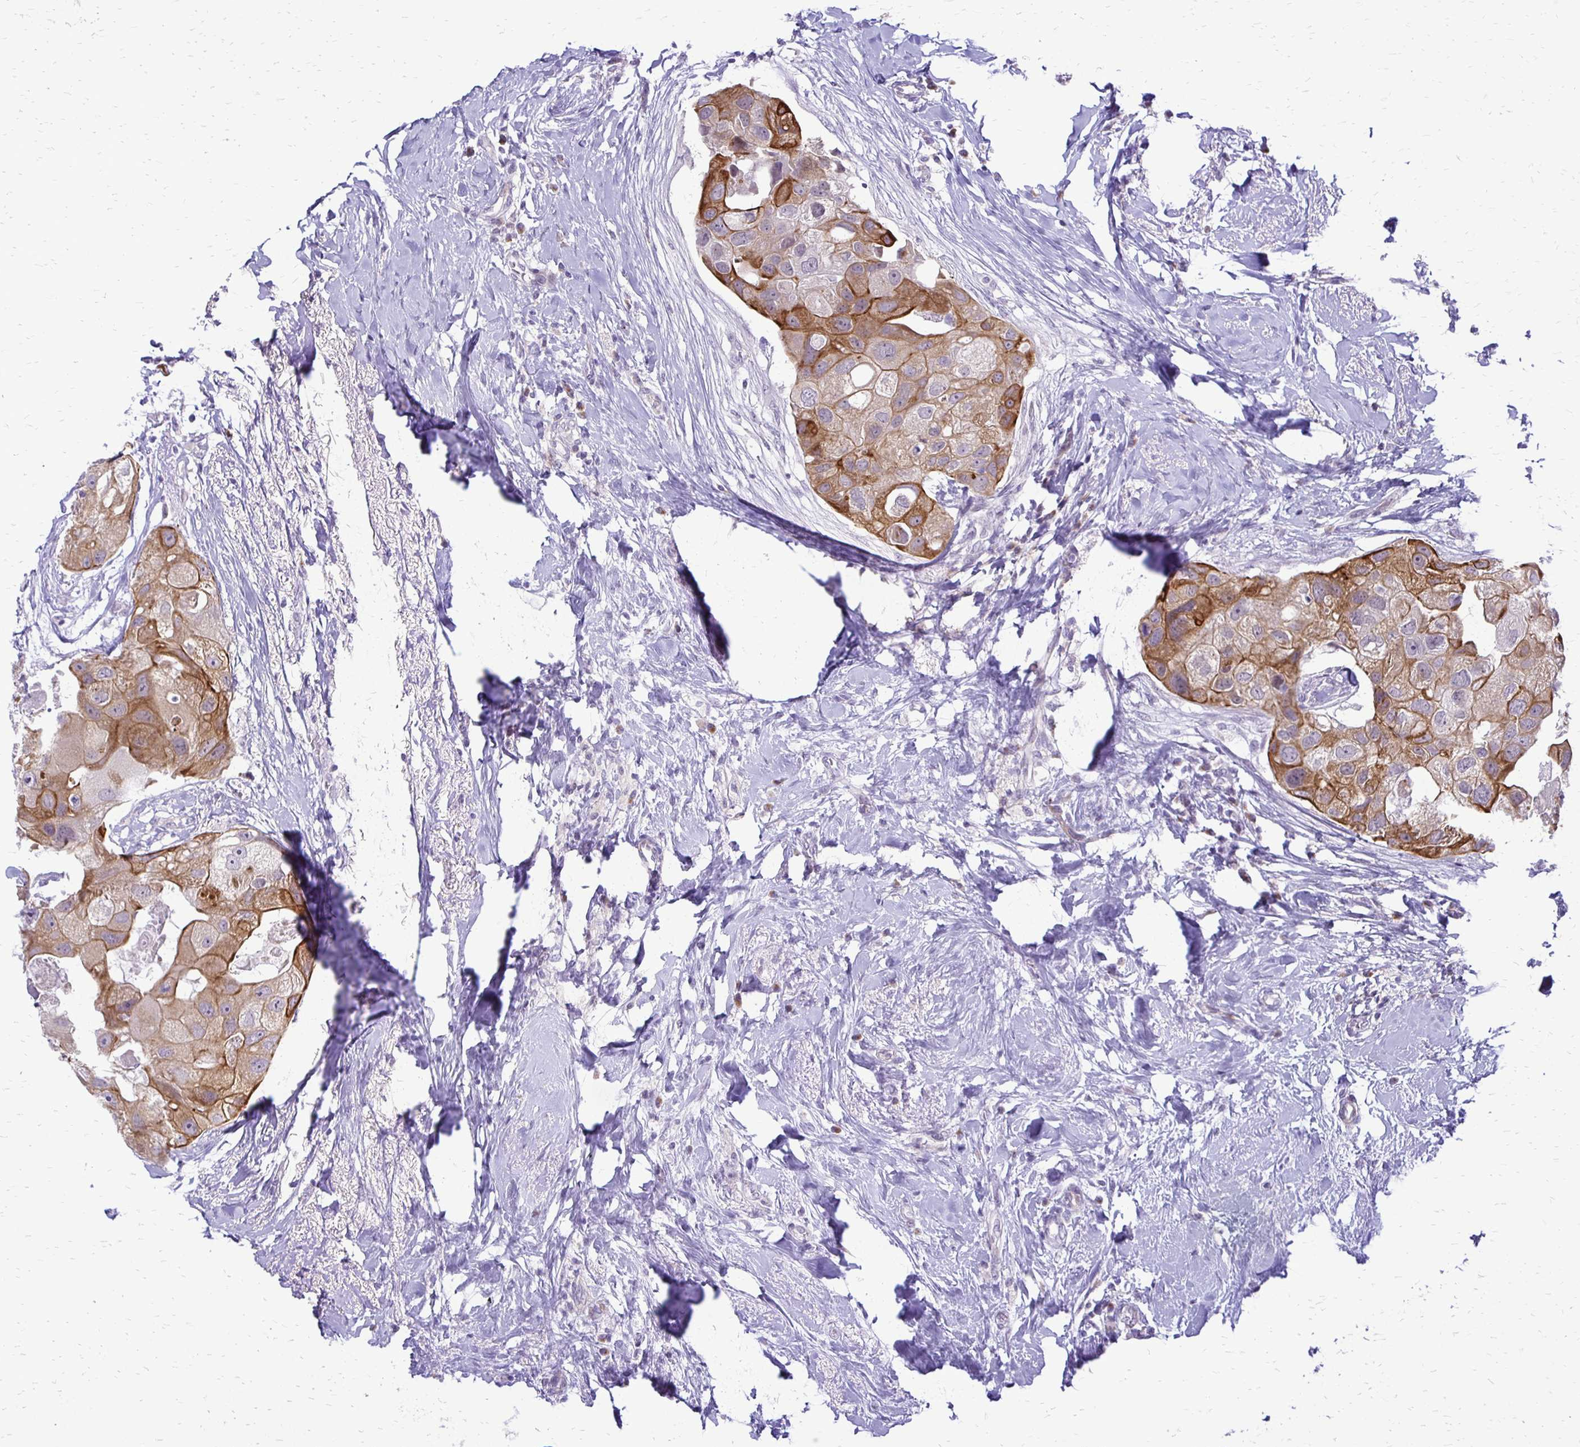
{"staining": {"intensity": "moderate", "quantity": ">75%", "location": "cytoplasmic/membranous"}, "tissue": "breast cancer", "cell_type": "Tumor cells", "image_type": "cancer", "snomed": [{"axis": "morphology", "description": "Duct carcinoma"}, {"axis": "topography", "description": "Breast"}], "caption": "About >75% of tumor cells in human breast cancer display moderate cytoplasmic/membranous protein staining as visualized by brown immunohistochemical staining.", "gene": "EPYC", "patient": {"sex": "female", "age": 43}}